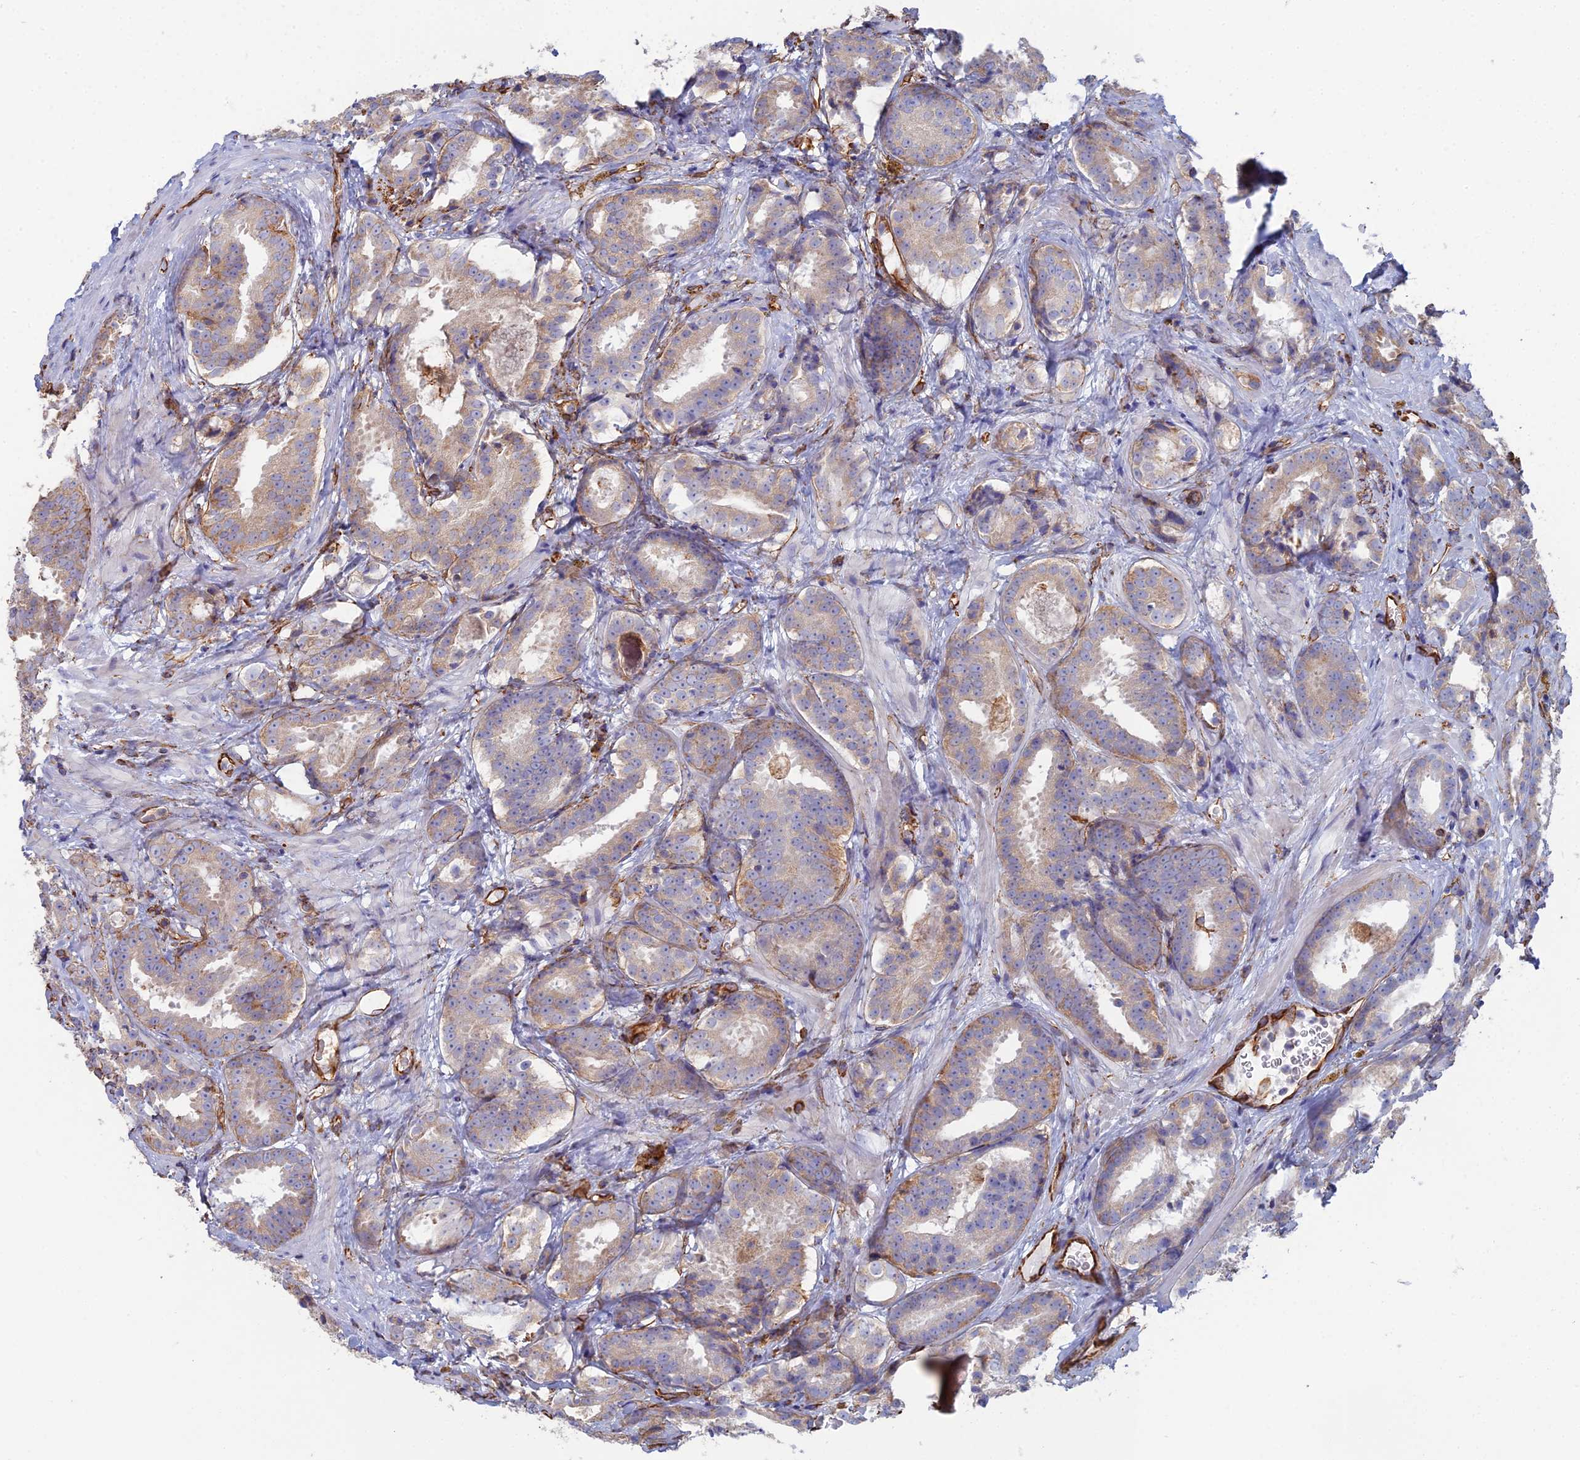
{"staining": {"intensity": "weak", "quantity": ">75%", "location": "cytoplasmic/membranous"}, "tissue": "prostate cancer", "cell_type": "Tumor cells", "image_type": "cancer", "snomed": [{"axis": "morphology", "description": "Adenocarcinoma, High grade"}, {"axis": "topography", "description": "Prostate"}], "caption": "Immunohistochemistry (DAB (3,3'-diaminobenzidine)) staining of human high-grade adenocarcinoma (prostate) displays weak cytoplasmic/membranous protein expression in approximately >75% of tumor cells. The staining was performed using DAB to visualize the protein expression in brown, while the nuclei were stained in blue with hematoxylin (Magnification: 20x).", "gene": "CLVS2", "patient": {"sex": "male", "age": 57}}